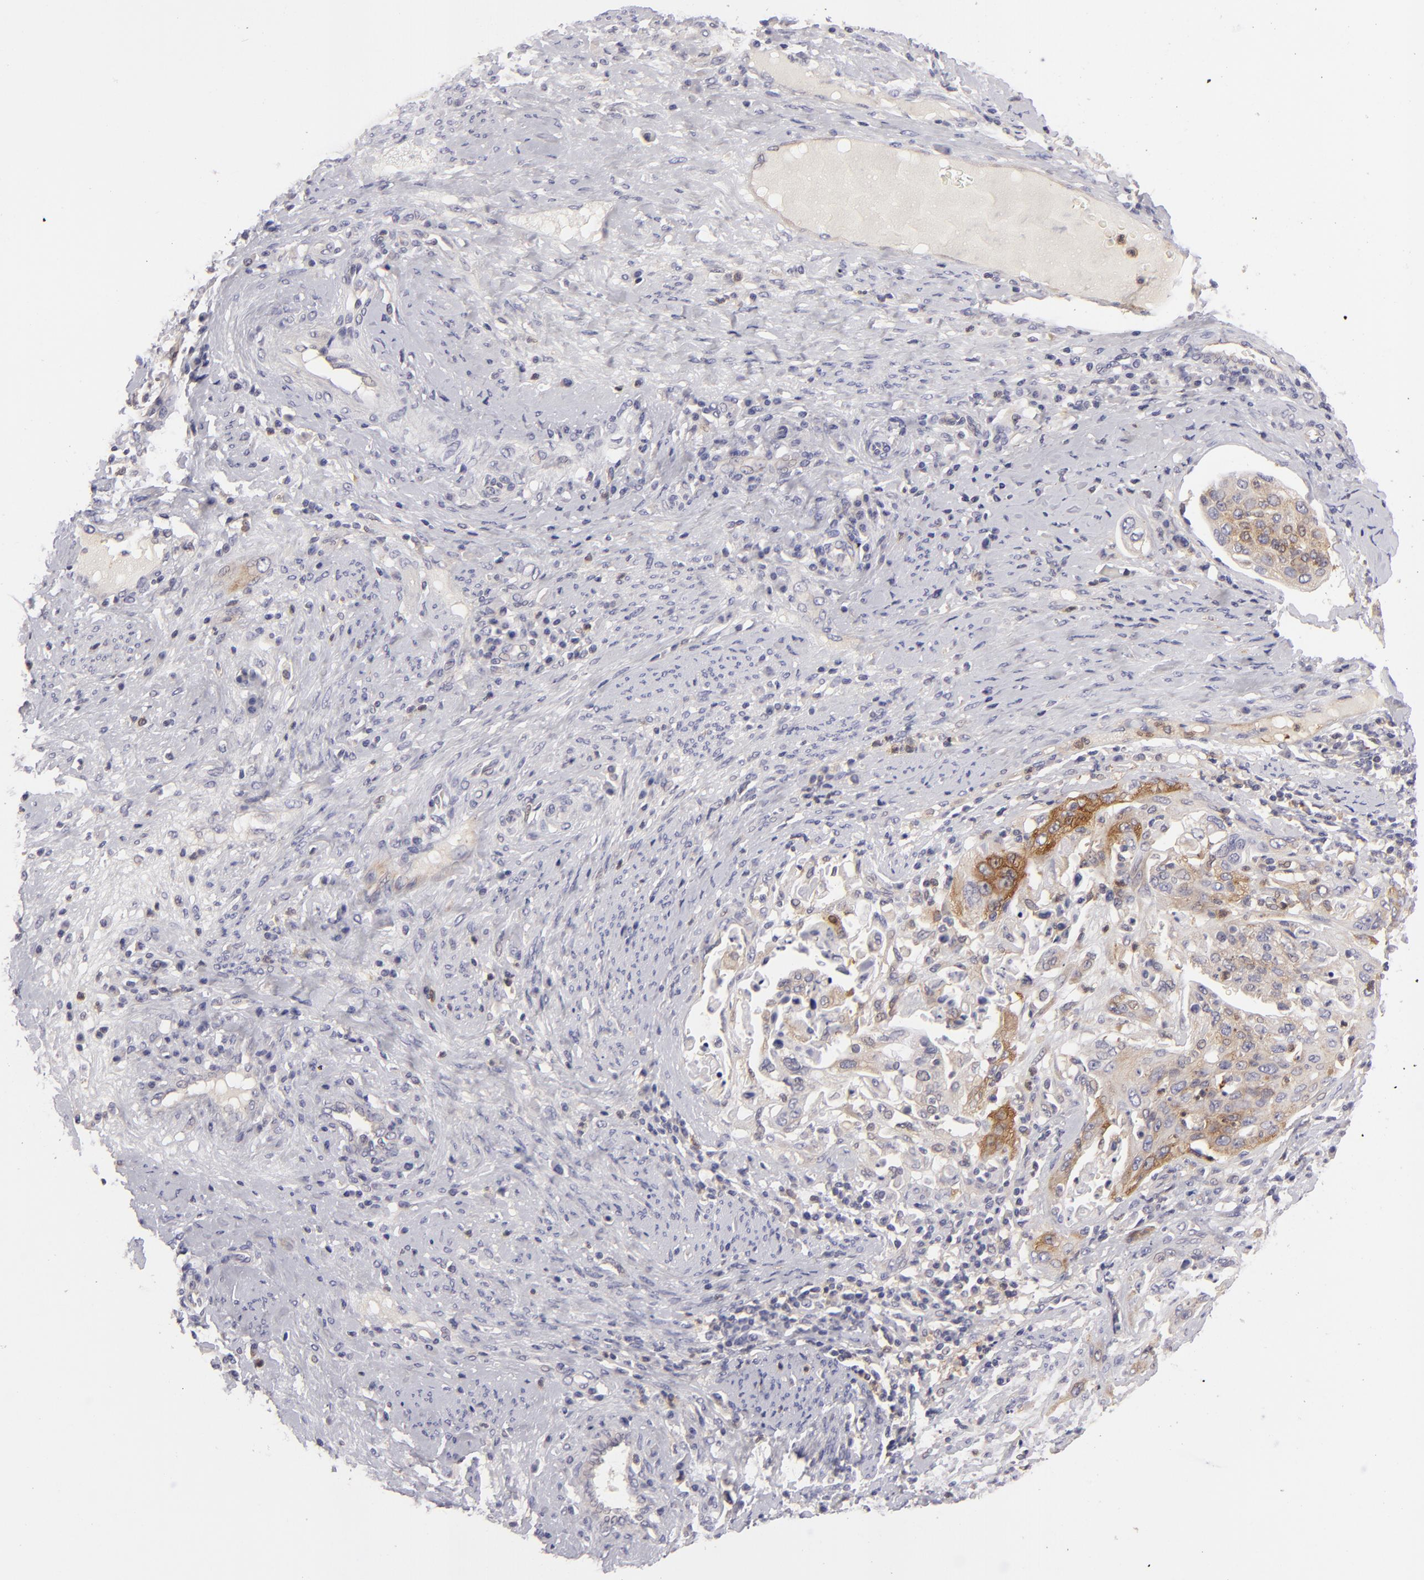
{"staining": {"intensity": "moderate", "quantity": "<25%", "location": "cytoplasmic/membranous"}, "tissue": "cervical cancer", "cell_type": "Tumor cells", "image_type": "cancer", "snomed": [{"axis": "morphology", "description": "Squamous cell carcinoma, NOS"}, {"axis": "topography", "description": "Cervix"}], "caption": "An immunohistochemistry image of neoplastic tissue is shown. Protein staining in brown labels moderate cytoplasmic/membranous positivity in cervical cancer (squamous cell carcinoma) within tumor cells.", "gene": "MMP10", "patient": {"sex": "female", "age": 41}}